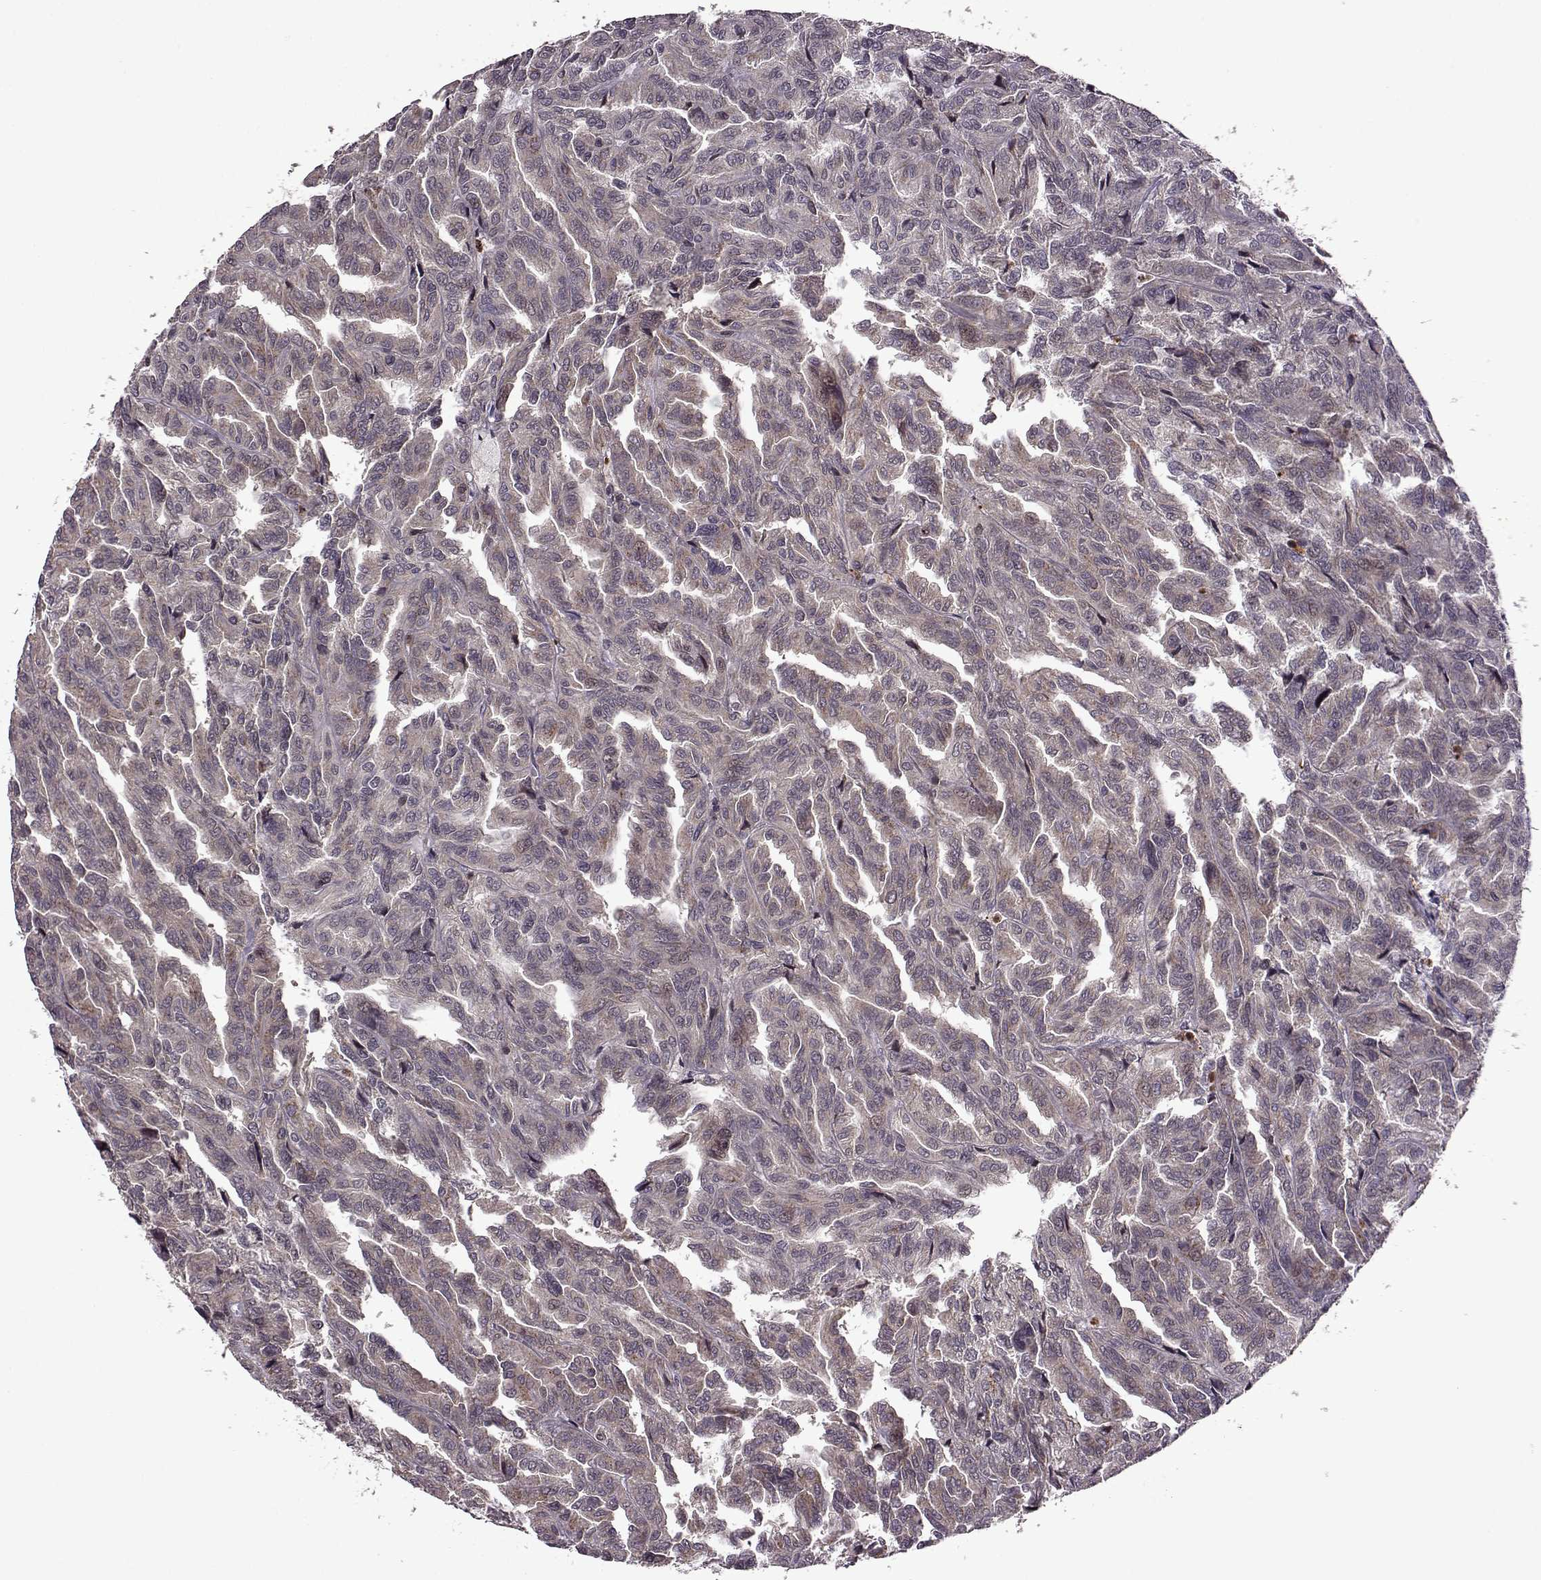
{"staining": {"intensity": "weak", "quantity": "25%-75%", "location": "cytoplasmic/membranous"}, "tissue": "renal cancer", "cell_type": "Tumor cells", "image_type": "cancer", "snomed": [{"axis": "morphology", "description": "Adenocarcinoma, NOS"}, {"axis": "topography", "description": "Kidney"}], "caption": "A brown stain highlights weak cytoplasmic/membranous staining of a protein in human renal cancer tumor cells.", "gene": "TRMU", "patient": {"sex": "male", "age": 79}}